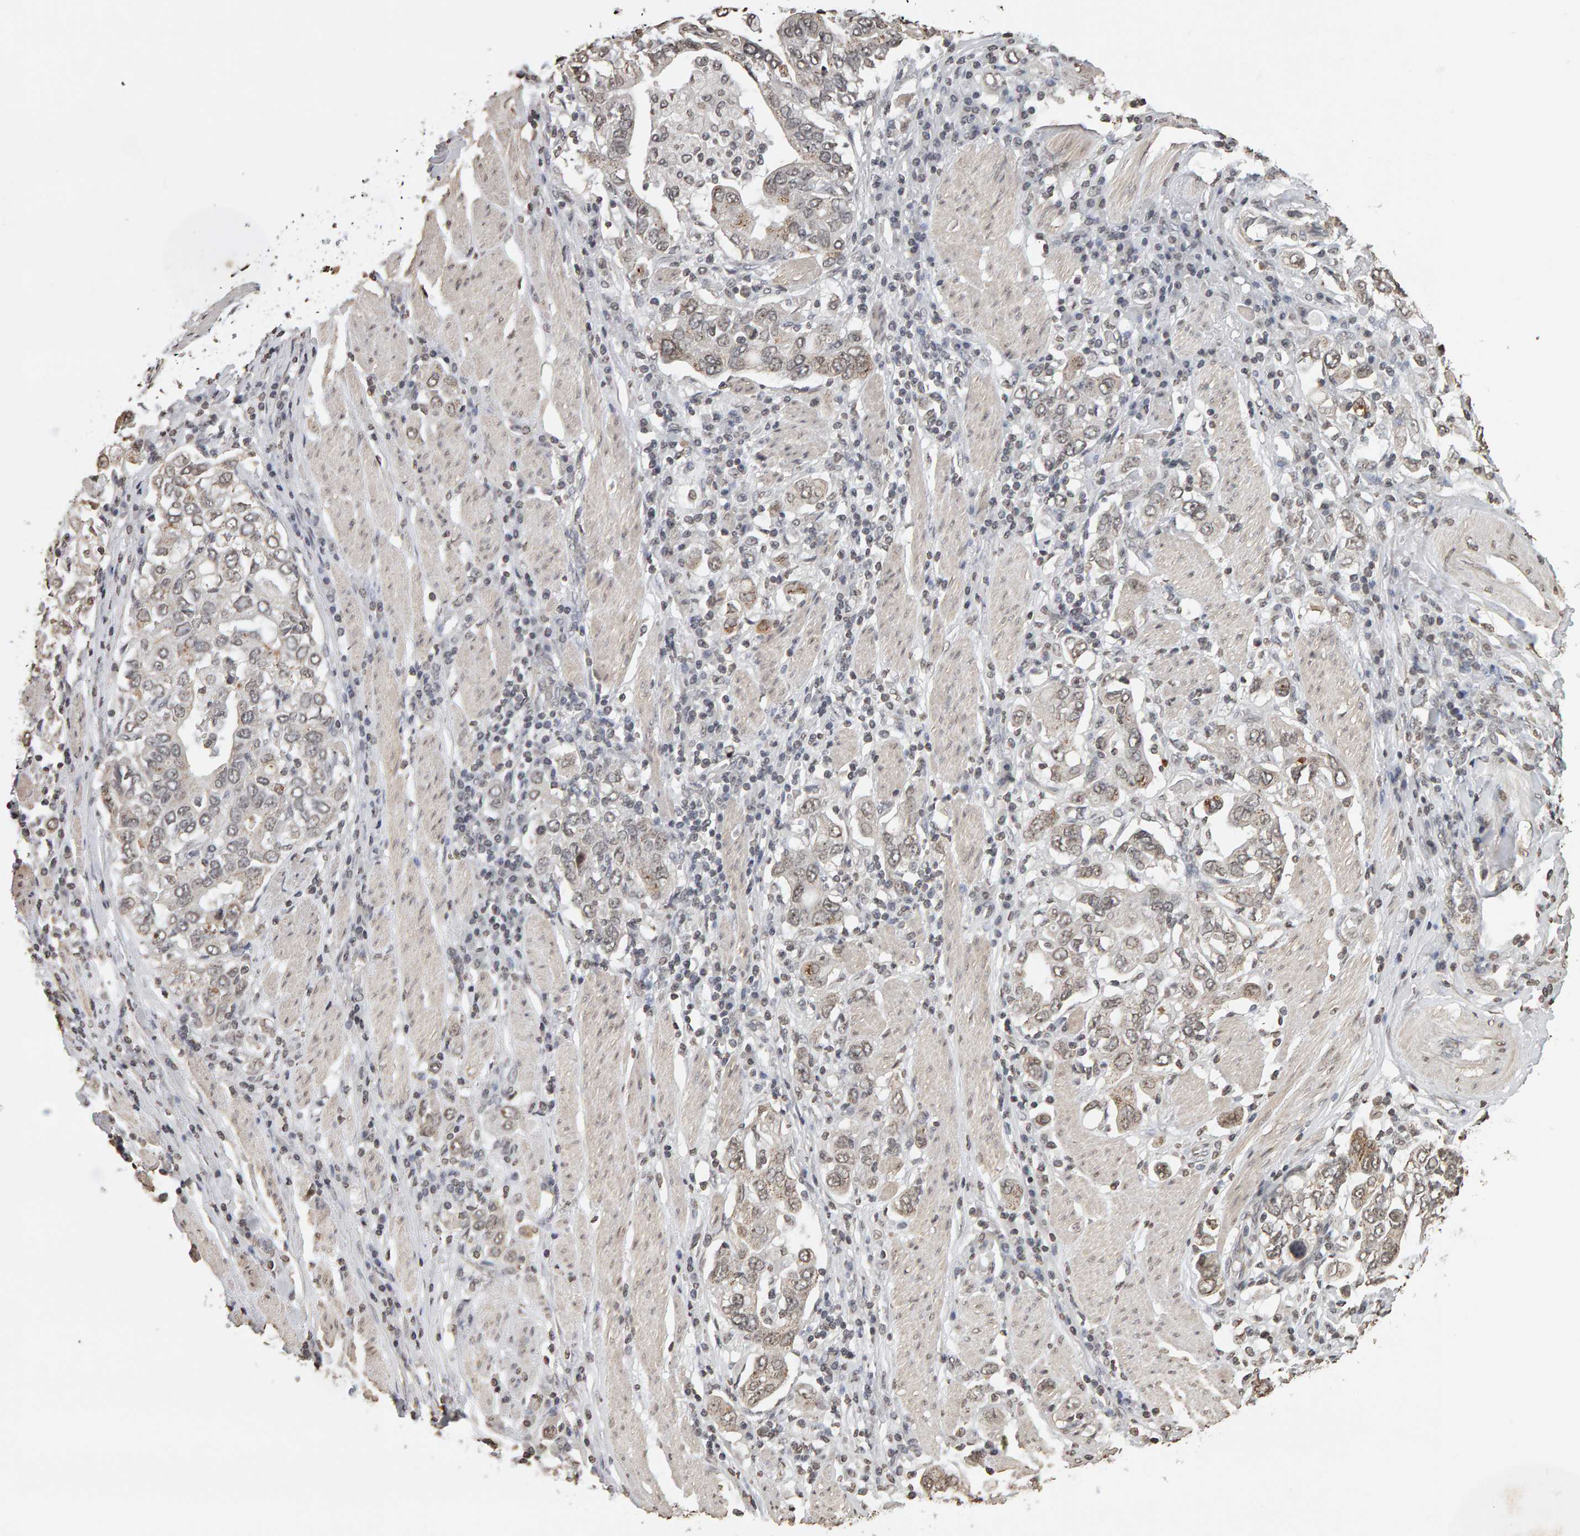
{"staining": {"intensity": "weak", "quantity": ">75%", "location": "nuclear"}, "tissue": "stomach cancer", "cell_type": "Tumor cells", "image_type": "cancer", "snomed": [{"axis": "morphology", "description": "Adenocarcinoma, NOS"}, {"axis": "topography", "description": "Stomach, upper"}], "caption": "Stomach cancer (adenocarcinoma) stained for a protein (brown) demonstrates weak nuclear positive expression in about >75% of tumor cells.", "gene": "AFF4", "patient": {"sex": "male", "age": 62}}